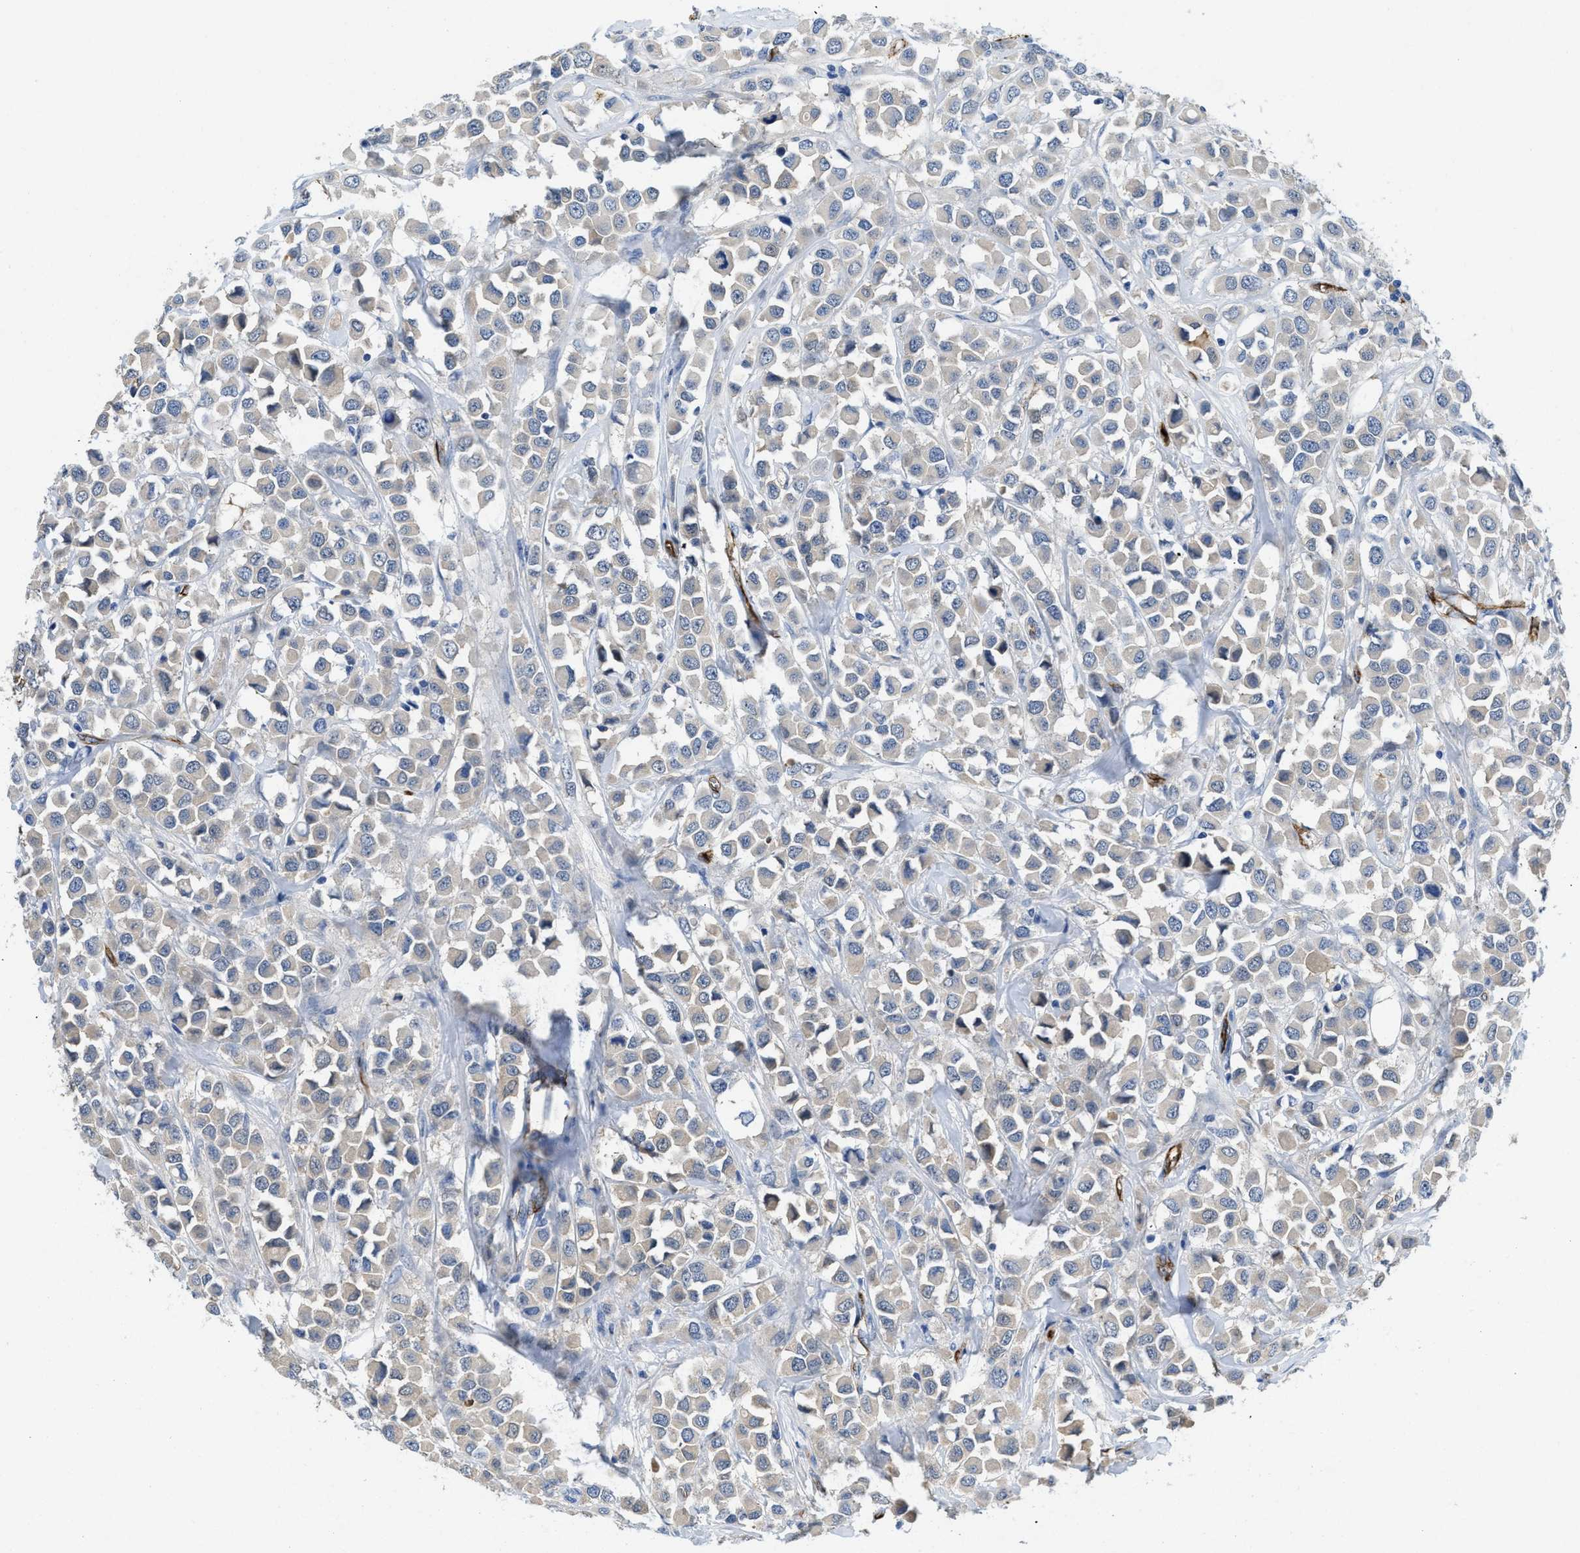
{"staining": {"intensity": "weak", "quantity": "<25%", "location": "cytoplasmic/membranous"}, "tissue": "breast cancer", "cell_type": "Tumor cells", "image_type": "cancer", "snomed": [{"axis": "morphology", "description": "Duct carcinoma"}, {"axis": "topography", "description": "Breast"}], "caption": "Immunohistochemistry (IHC) photomicrograph of human breast intraductal carcinoma stained for a protein (brown), which demonstrates no positivity in tumor cells.", "gene": "SPEG", "patient": {"sex": "female", "age": 61}}